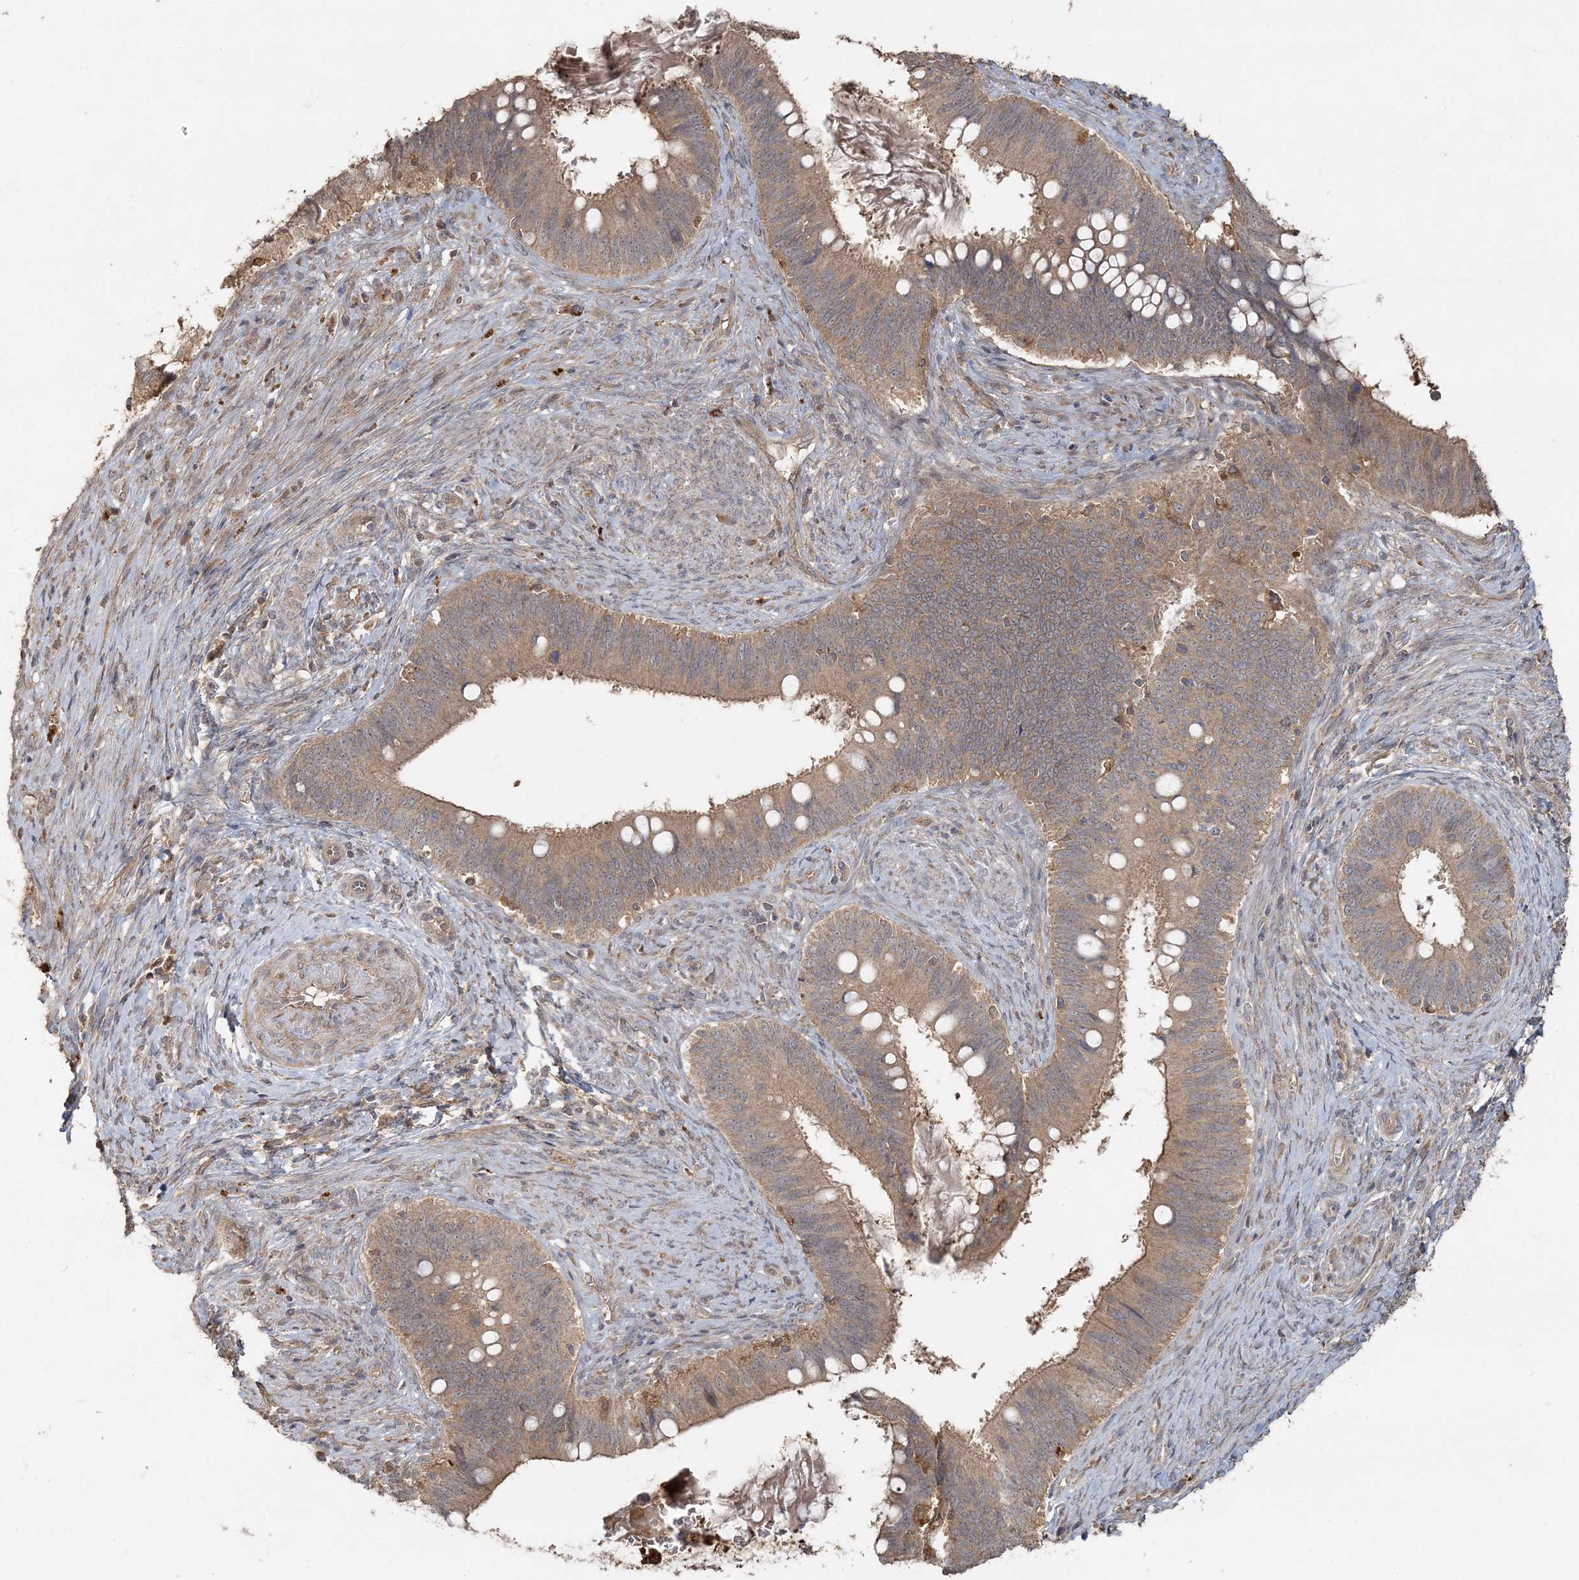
{"staining": {"intensity": "weak", "quantity": "25%-75%", "location": "cytoplasmic/membranous"}, "tissue": "cervical cancer", "cell_type": "Tumor cells", "image_type": "cancer", "snomed": [{"axis": "morphology", "description": "Adenocarcinoma, NOS"}, {"axis": "topography", "description": "Cervix"}], "caption": "A photomicrograph of adenocarcinoma (cervical) stained for a protein shows weak cytoplasmic/membranous brown staining in tumor cells.", "gene": "SPRY1", "patient": {"sex": "female", "age": 42}}